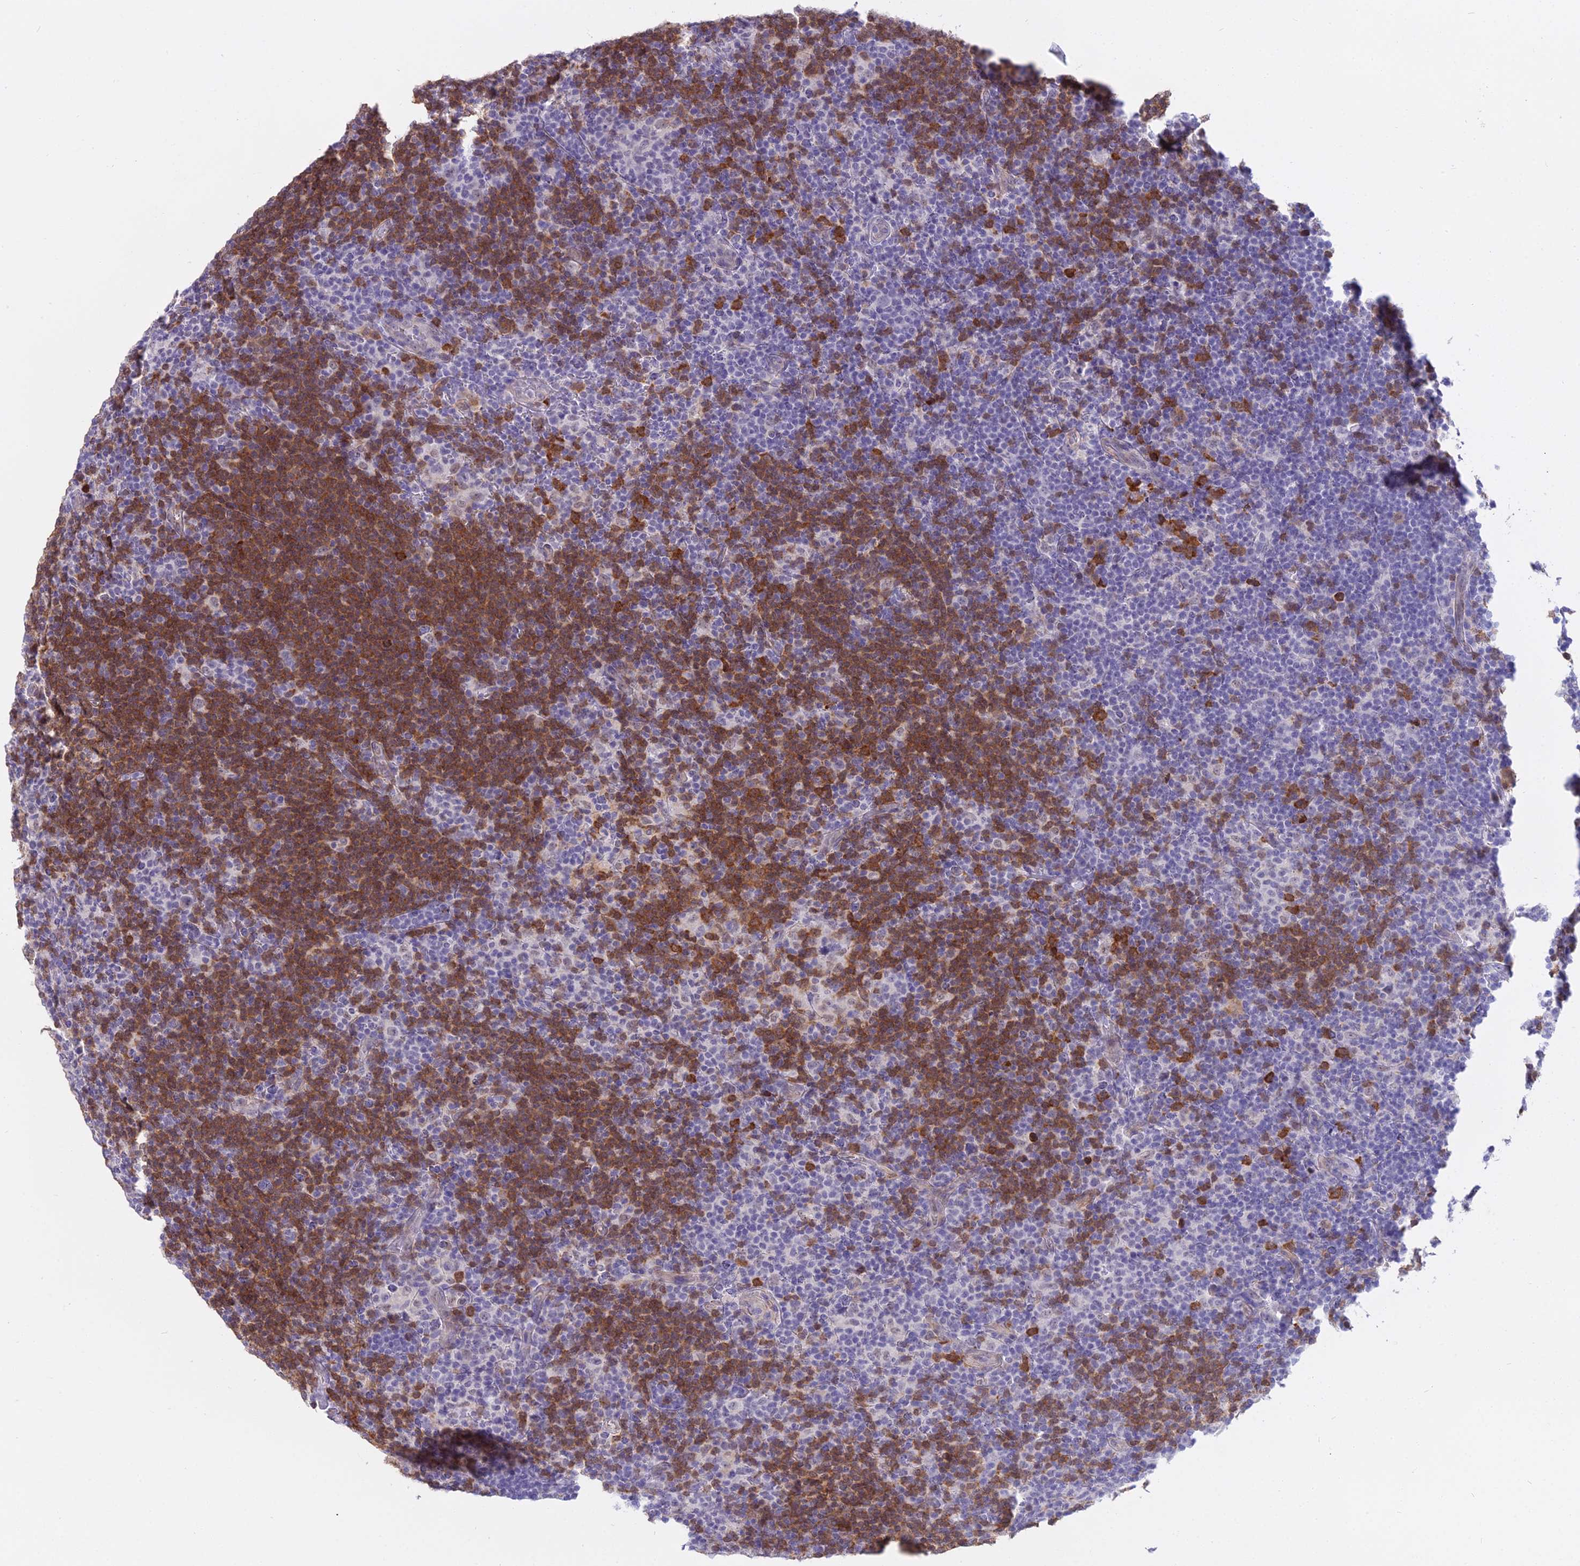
{"staining": {"intensity": "negative", "quantity": "none", "location": "none"}, "tissue": "lymphoma", "cell_type": "Tumor cells", "image_type": "cancer", "snomed": [{"axis": "morphology", "description": "Hodgkin's disease, NOS"}, {"axis": "topography", "description": "Lymph node"}], "caption": "Immunohistochemical staining of Hodgkin's disease exhibits no significant positivity in tumor cells.", "gene": "BLNK", "patient": {"sex": "female", "age": 57}}